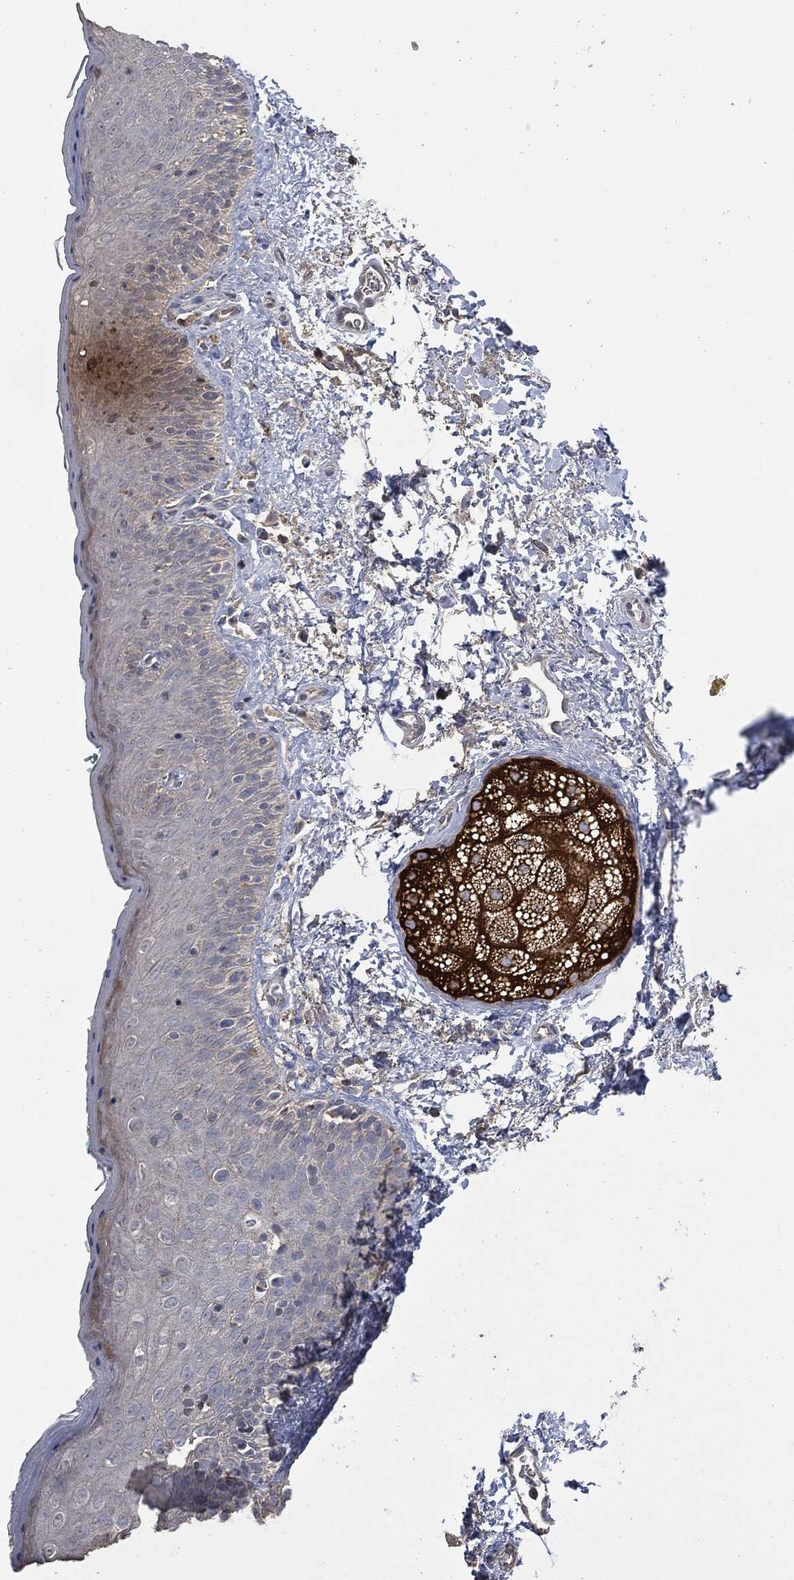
{"staining": {"intensity": "moderate", "quantity": "<25%", "location": "cytoplasmic/membranous"}, "tissue": "vagina", "cell_type": "Squamous epithelial cells", "image_type": "normal", "snomed": [{"axis": "morphology", "description": "Normal tissue, NOS"}, {"axis": "topography", "description": "Vagina"}], "caption": "Immunohistochemical staining of benign human vagina exhibits <25% levels of moderate cytoplasmic/membranous protein expression in about <25% of squamous epithelial cells. Using DAB (3,3'-diaminobenzidine) (brown) and hematoxylin (blue) stains, captured at high magnification using brightfield microscopy.", "gene": "MSLN", "patient": {"sex": "female", "age": 66}}